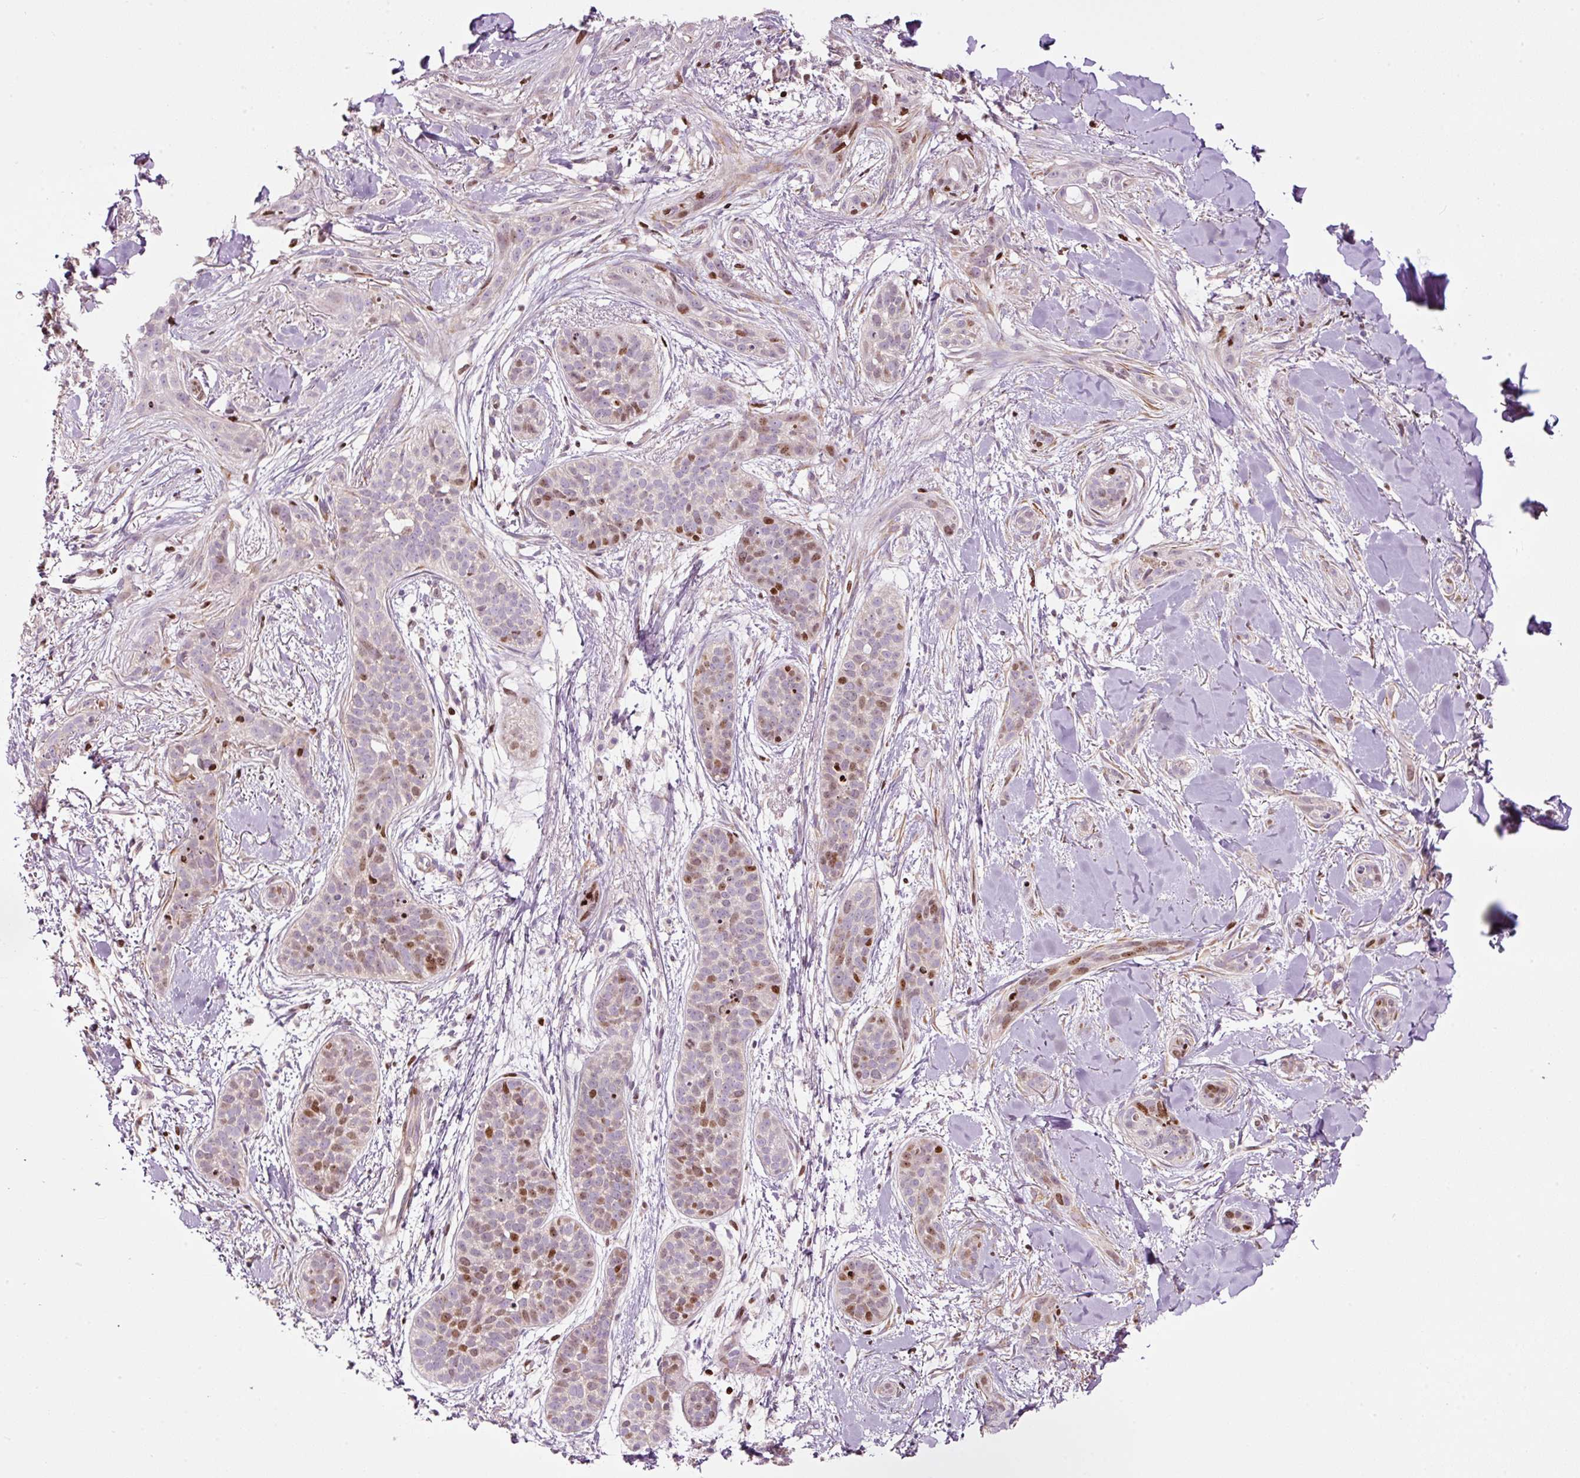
{"staining": {"intensity": "moderate", "quantity": "25%-75%", "location": "nuclear"}, "tissue": "skin cancer", "cell_type": "Tumor cells", "image_type": "cancer", "snomed": [{"axis": "morphology", "description": "Basal cell carcinoma"}, {"axis": "topography", "description": "Skin"}], "caption": "Immunohistochemical staining of skin cancer demonstrates medium levels of moderate nuclear protein staining in approximately 25%-75% of tumor cells.", "gene": "TMEM8B", "patient": {"sex": "male", "age": 52}}